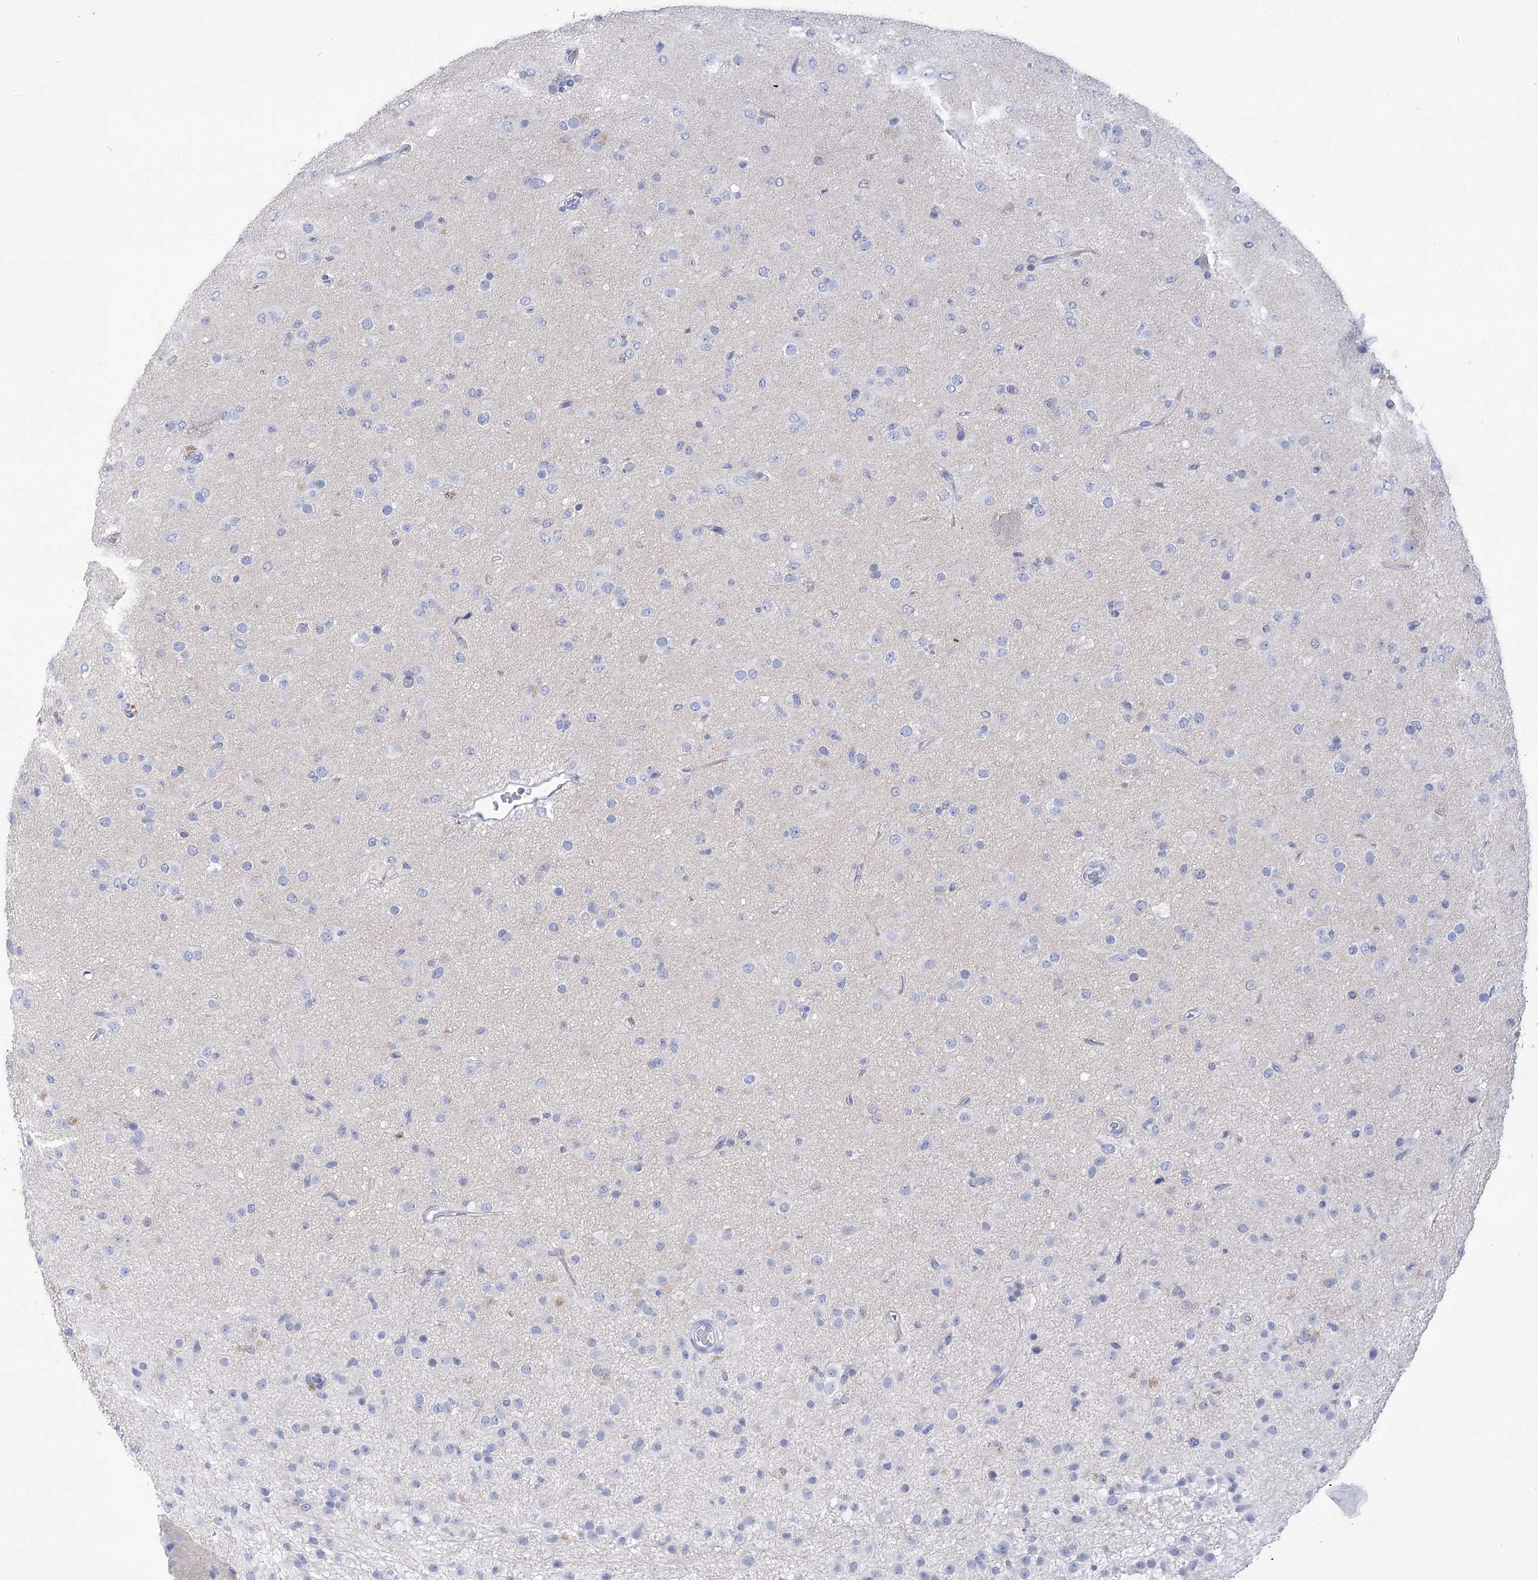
{"staining": {"intensity": "negative", "quantity": "none", "location": "none"}, "tissue": "glioma", "cell_type": "Tumor cells", "image_type": "cancer", "snomed": [{"axis": "morphology", "description": "Glioma, malignant, Low grade"}, {"axis": "topography", "description": "Brain"}], "caption": "Tumor cells are negative for brown protein staining in glioma. (IHC, brightfield microscopy, high magnification).", "gene": "PBLD", "patient": {"sex": "male", "age": 65}}